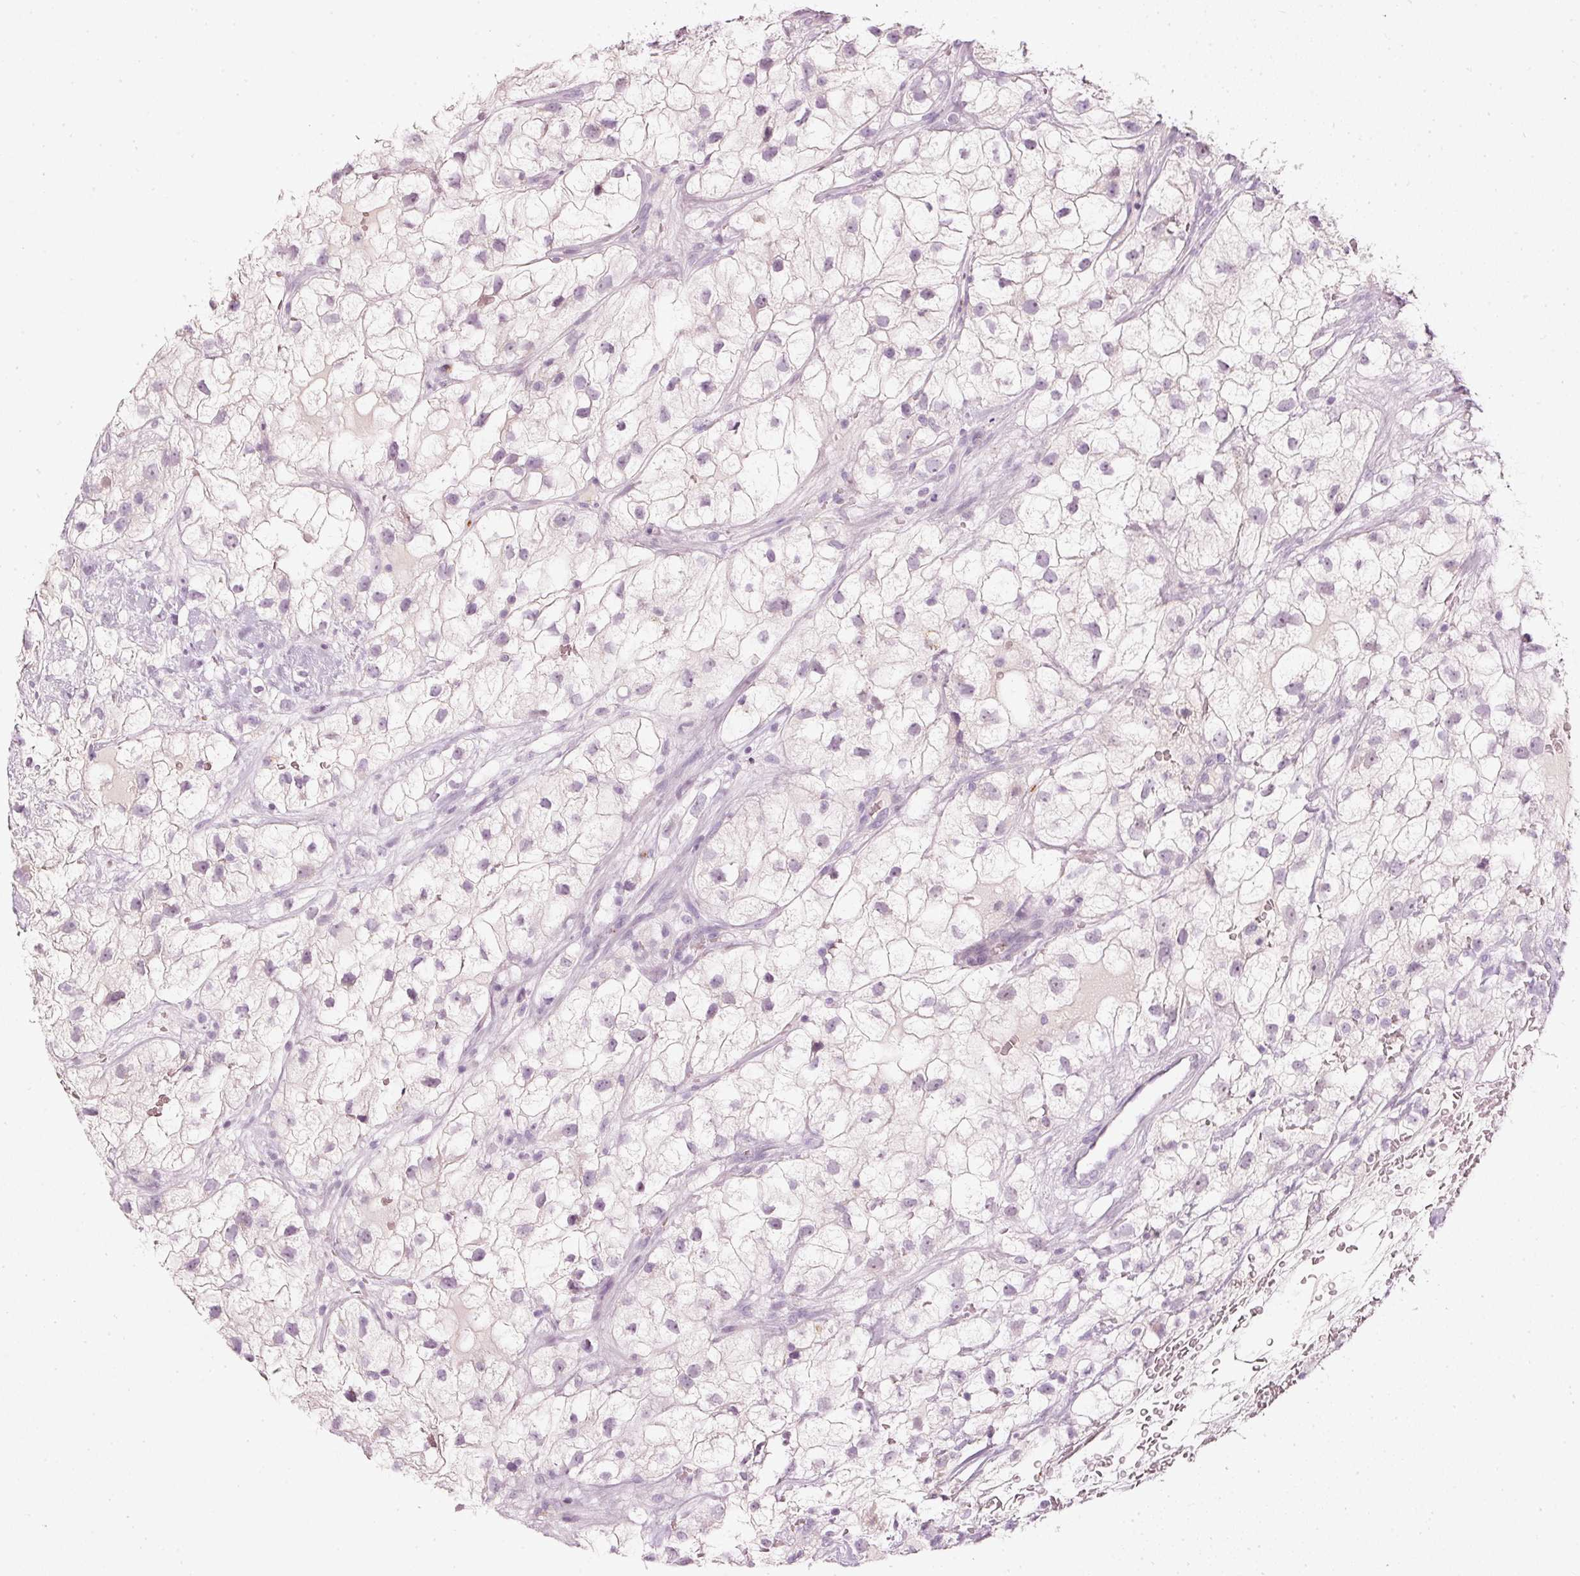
{"staining": {"intensity": "negative", "quantity": "none", "location": "none"}, "tissue": "renal cancer", "cell_type": "Tumor cells", "image_type": "cancer", "snomed": [{"axis": "morphology", "description": "Adenocarcinoma, NOS"}, {"axis": "topography", "description": "Kidney"}], "caption": "Immunohistochemical staining of adenocarcinoma (renal) exhibits no significant staining in tumor cells.", "gene": "LECT2", "patient": {"sex": "male", "age": 59}}